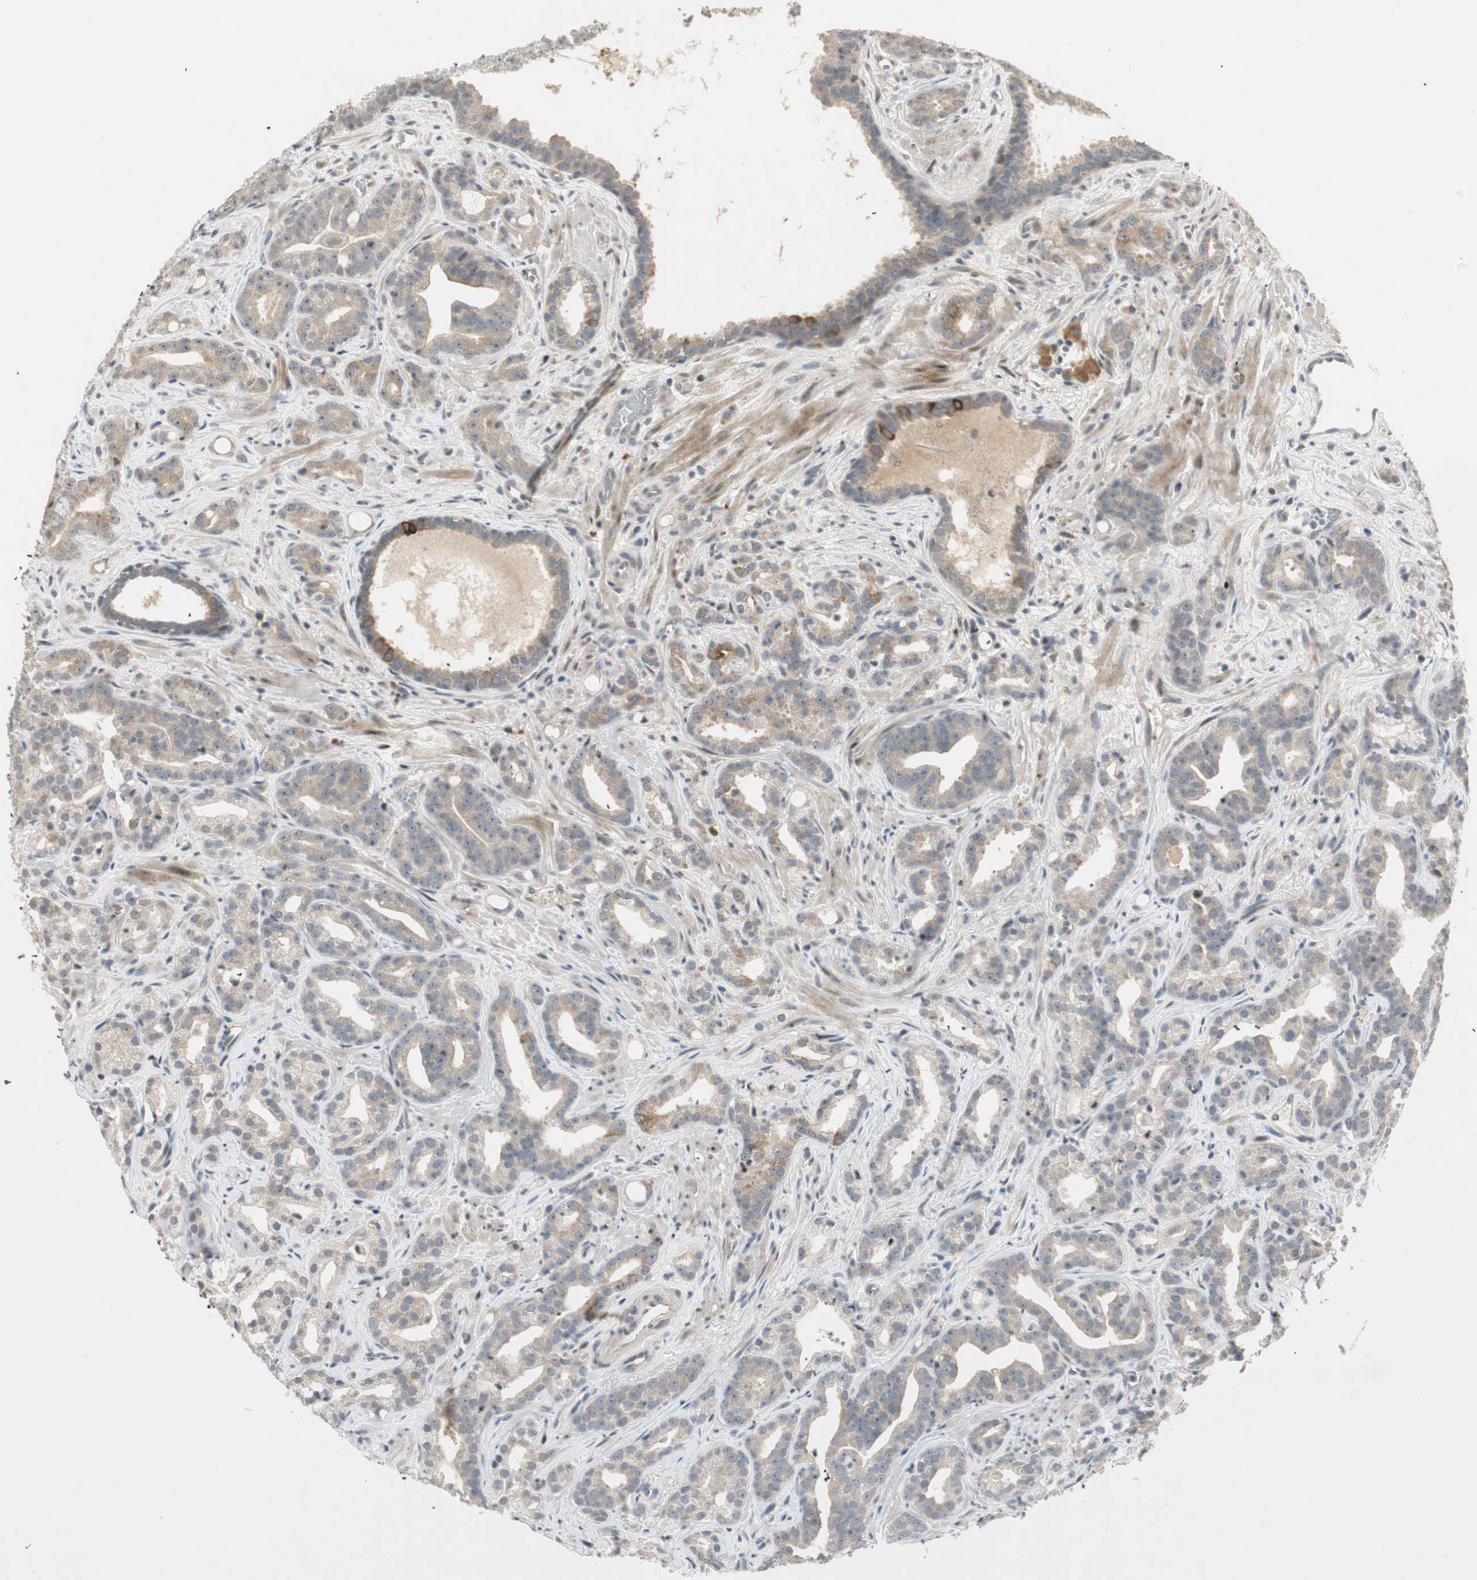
{"staining": {"intensity": "weak", "quantity": "25%-75%", "location": "cytoplasmic/membranous"}, "tissue": "prostate cancer", "cell_type": "Tumor cells", "image_type": "cancer", "snomed": [{"axis": "morphology", "description": "Adenocarcinoma, Low grade"}, {"axis": "topography", "description": "Prostate"}], "caption": "Weak cytoplasmic/membranous protein expression is appreciated in approximately 25%-75% of tumor cells in prostate cancer.", "gene": "ACSL5", "patient": {"sex": "male", "age": 63}}